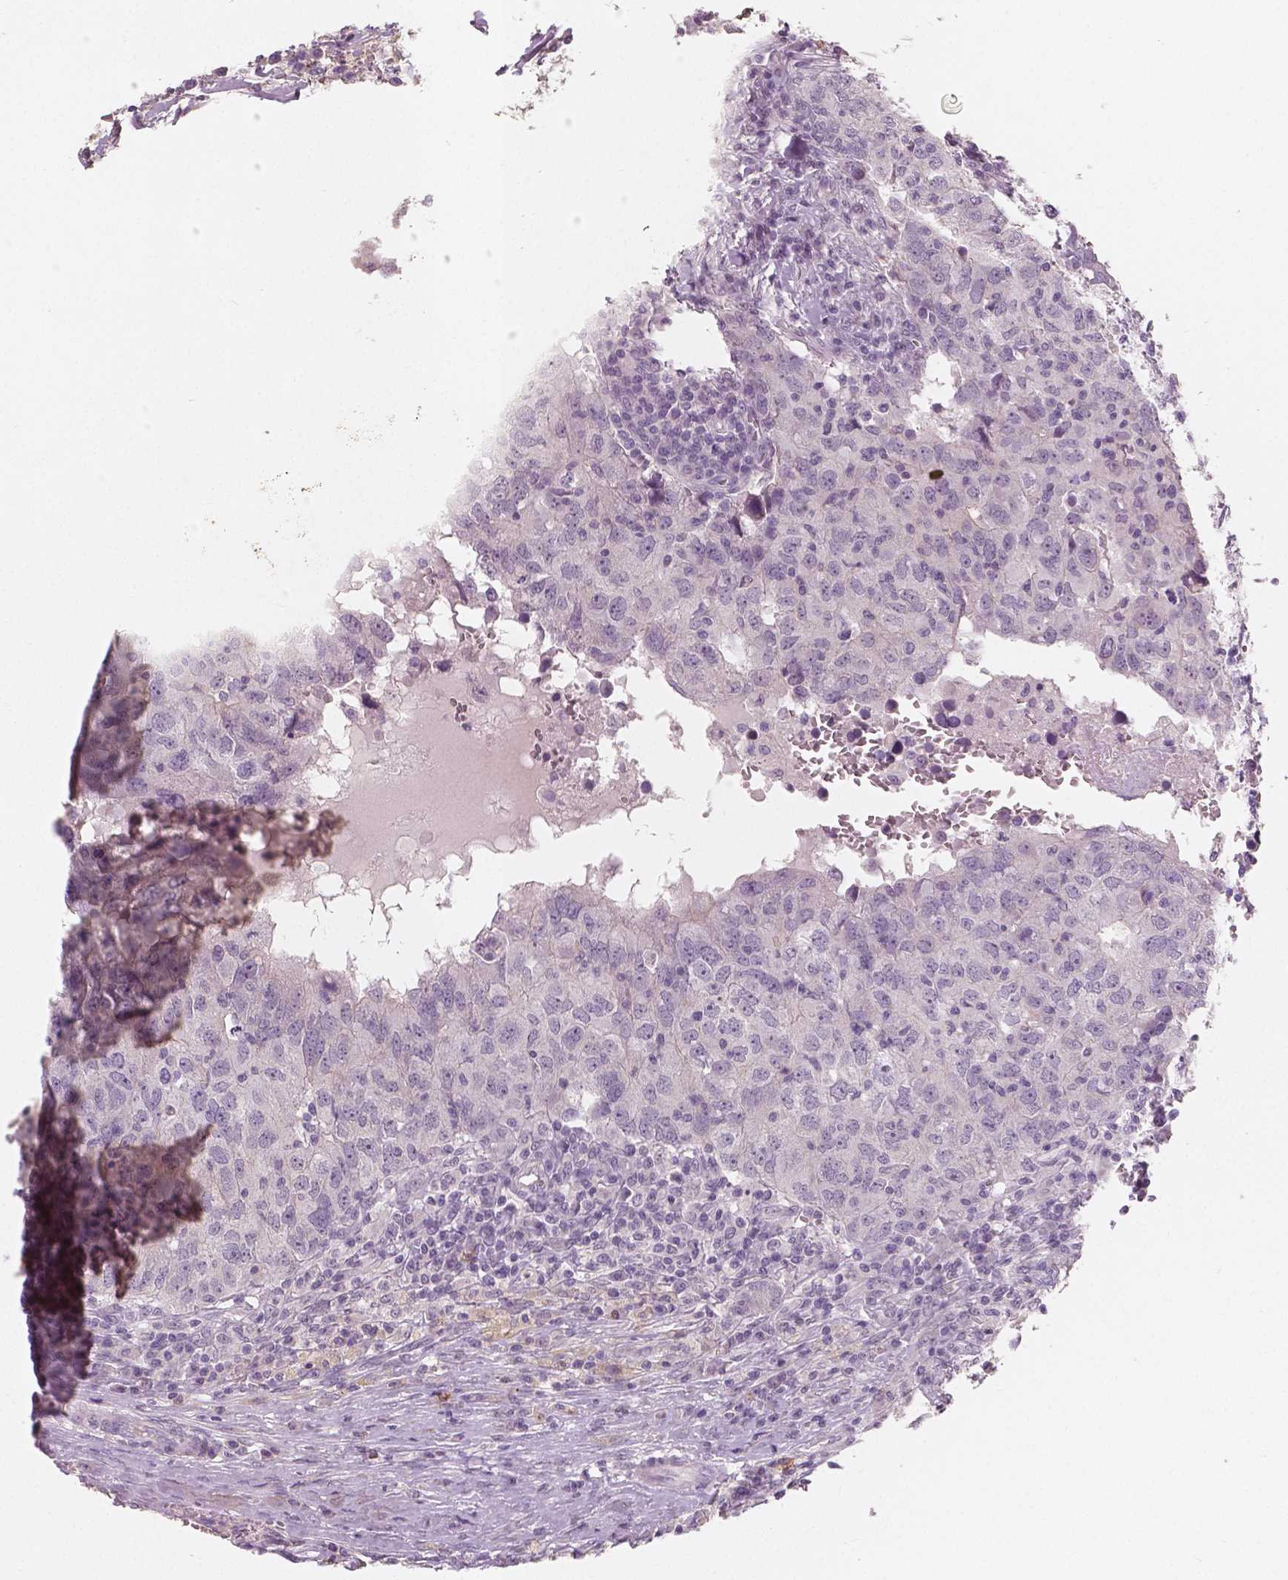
{"staining": {"intensity": "negative", "quantity": "none", "location": "none"}, "tissue": "breast cancer", "cell_type": "Tumor cells", "image_type": "cancer", "snomed": [{"axis": "morphology", "description": "Duct carcinoma"}, {"axis": "topography", "description": "Breast"}], "caption": "The image displays no staining of tumor cells in breast cancer.", "gene": "KIT", "patient": {"sex": "female", "age": 30}}